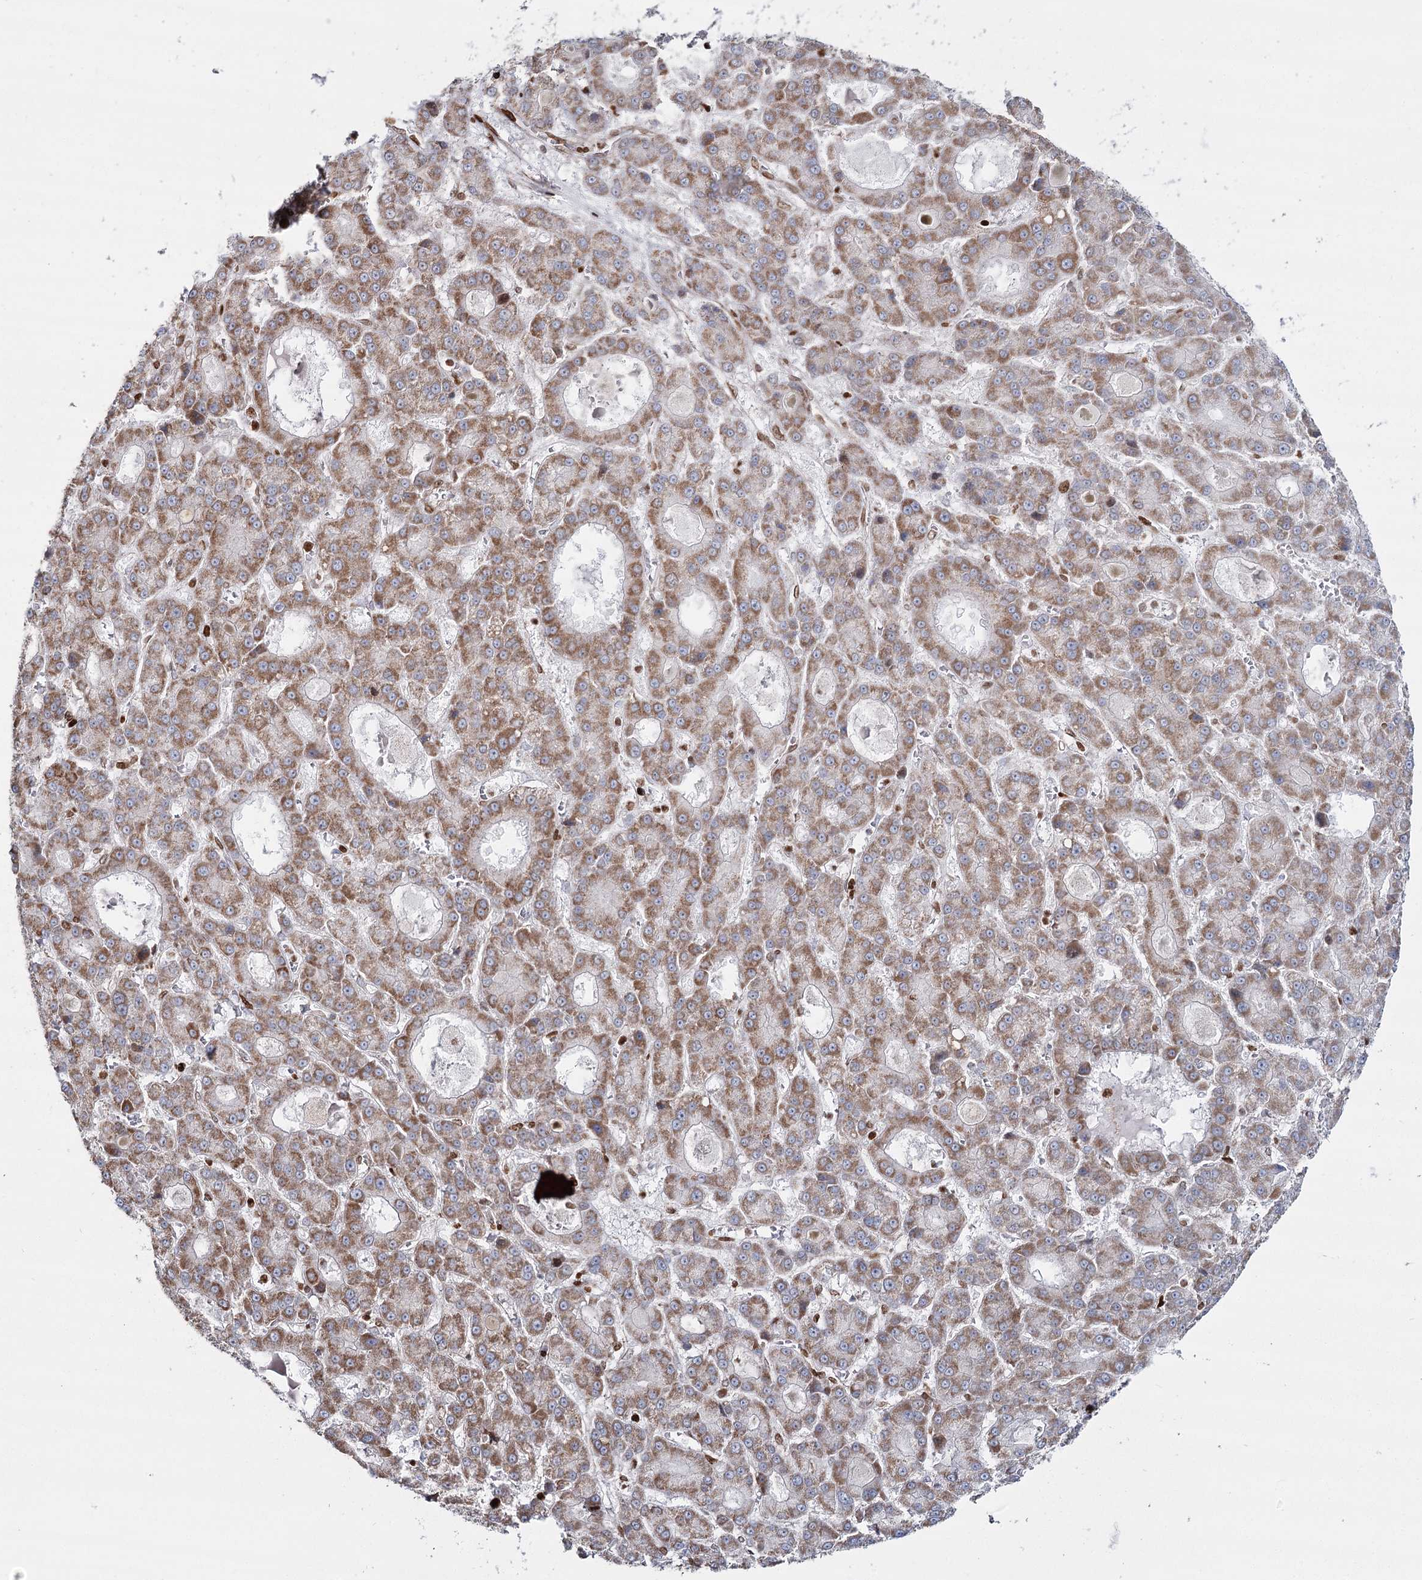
{"staining": {"intensity": "moderate", "quantity": ">75%", "location": "cytoplasmic/membranous"}, "tissue": "liver cancer", "cell_type": "Tumor cells", "image_type": "cancer", "snomed": [{"axis": "morphology", "description": "Carcinoma, Hepatocellular, NOS"}, {"axis": "topography", "description": "Liver"}], "caption": "The image demonstrates staining of hepatocellular carcinoma (liver), revealing moderate cytoplasmic/membranous protein staining (brown color) within tumor cells.", "gene": "PDHX", "patient": {"sex": "male", "age": 70}}